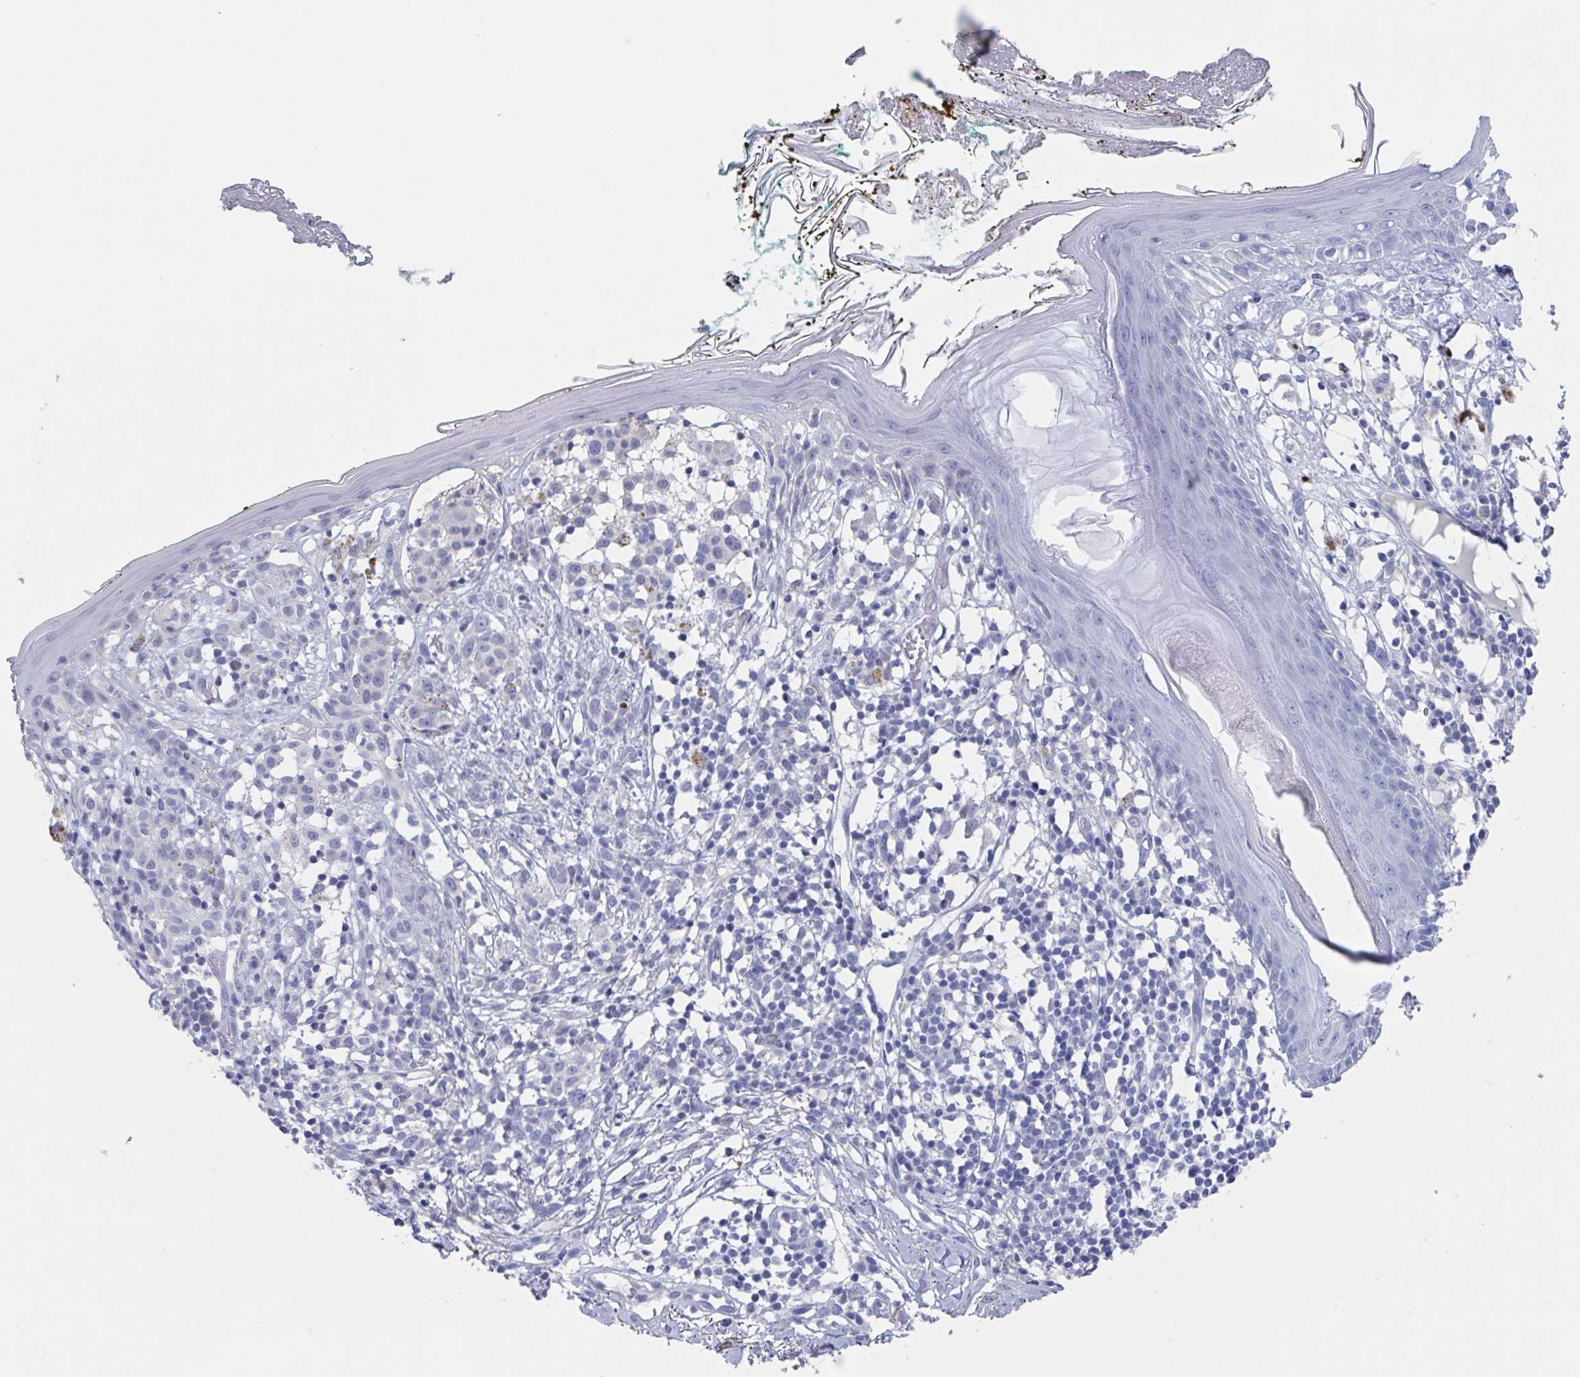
{"staining": {"intensity": "negative", "quantity": "none", "location": "none"}, "tissue": "skin", "cell_type": "Fibroblasts", "image_type": "normal", "snomed": [{"axis": "morphology", "description": "Normal tissue, NOS"}, {"axis": "topography", "description": "Skin"}], "caption": "Fibroblasts are negative for brown protein staining in unremarkable skin. (Brightfield microscopy of DAB immunohistochemistry at high magnification).", "gene": "NOXRED1", "patient": {"sex": "female", "age": 34}}